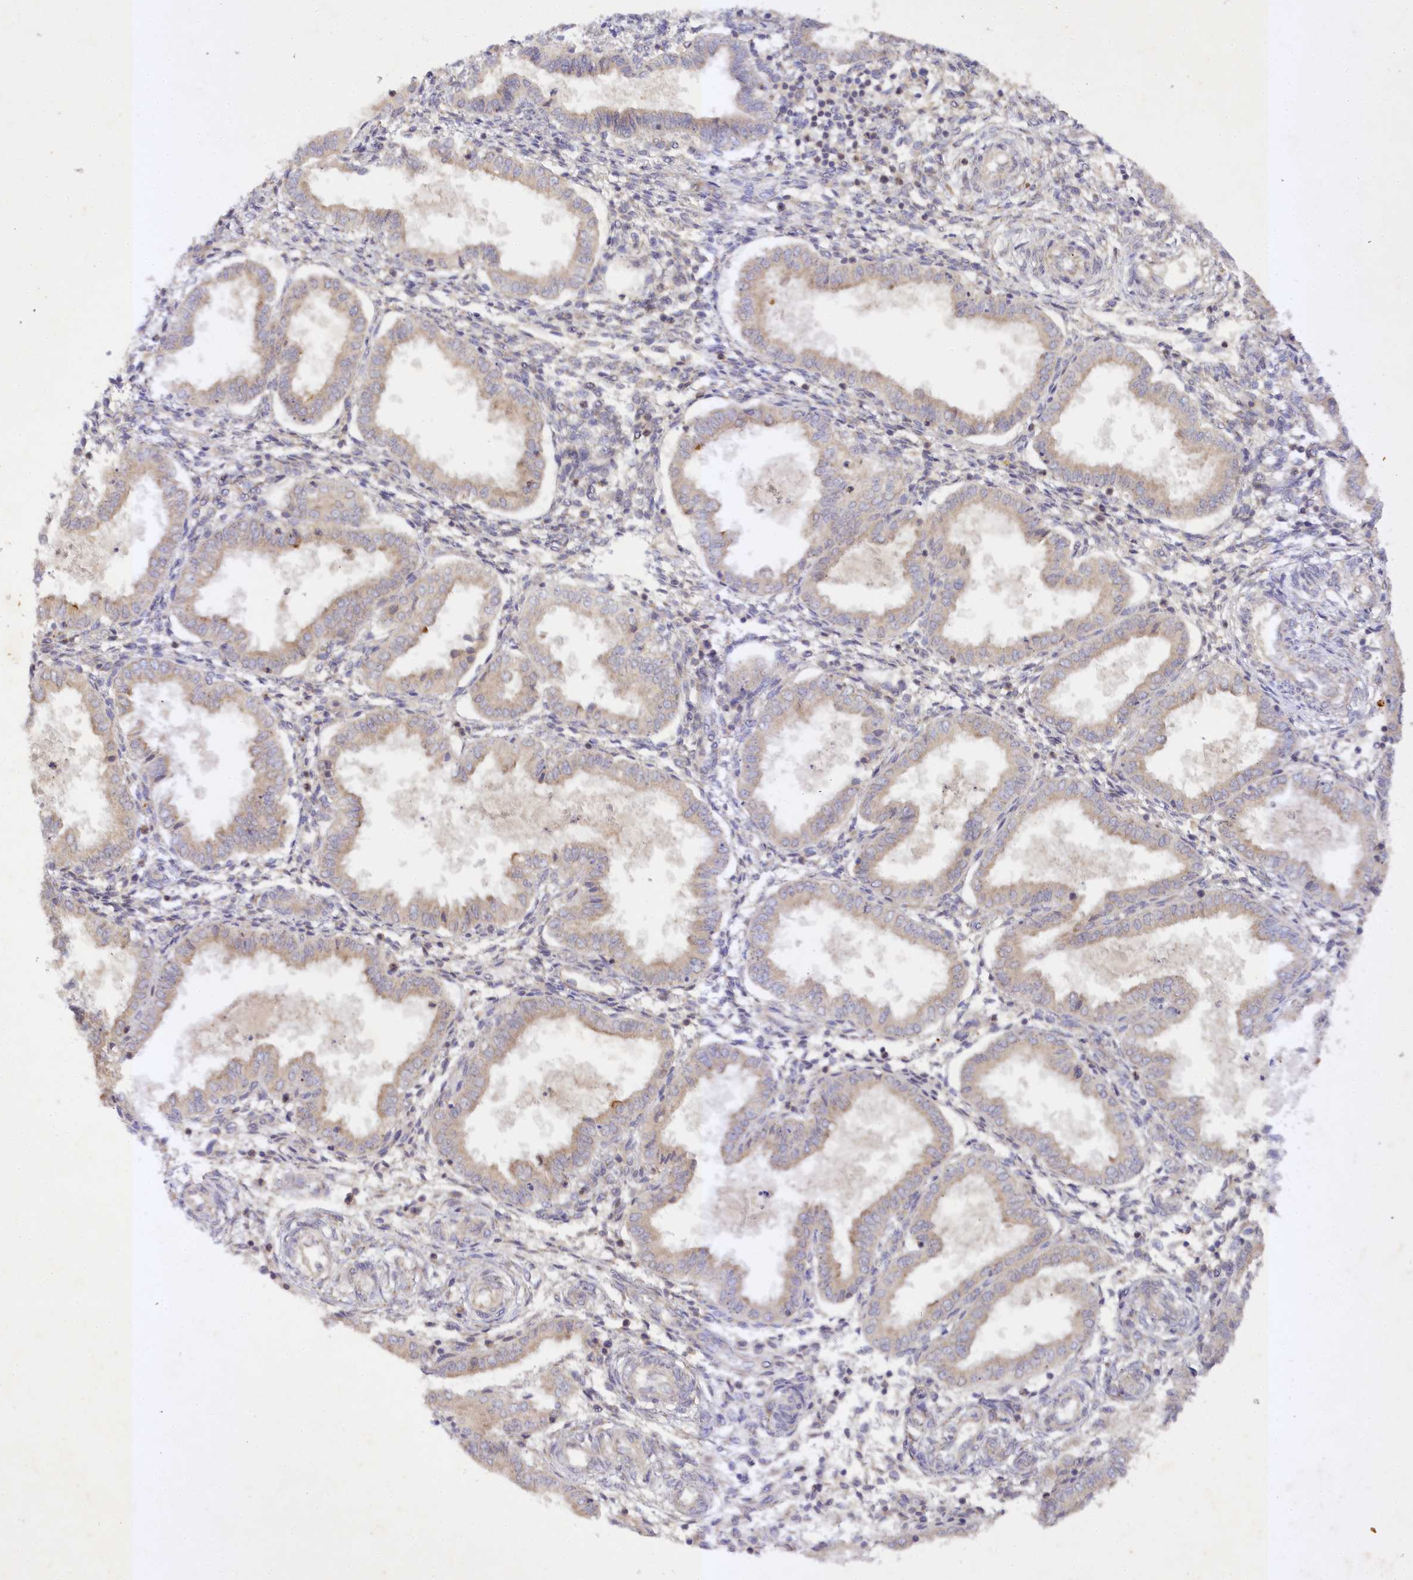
{"staining": {"intensity": "weak", "quantity": "<25%", "location": "cytoplasmic/membranous"}, "tissue": "endometrium", "cell_type": "Cells in endometrial stroma", "image_type": "normal", "snomed": [{"axis": "morphology", "description": "Normal tissue, NOS"}, {"axis": "topography", "description": "Endometrium"}], "caption": "Photomicrograph shows no protein positivity in cells in endometrial stroma of benign endometrium. (Stains: DAB IHC with hematoxylin counter stain, Microscopy: brightfield microscopy at high magnification).", "gene": "TRAF3IP1", "patient": {"sex": "female", "age": 33}}